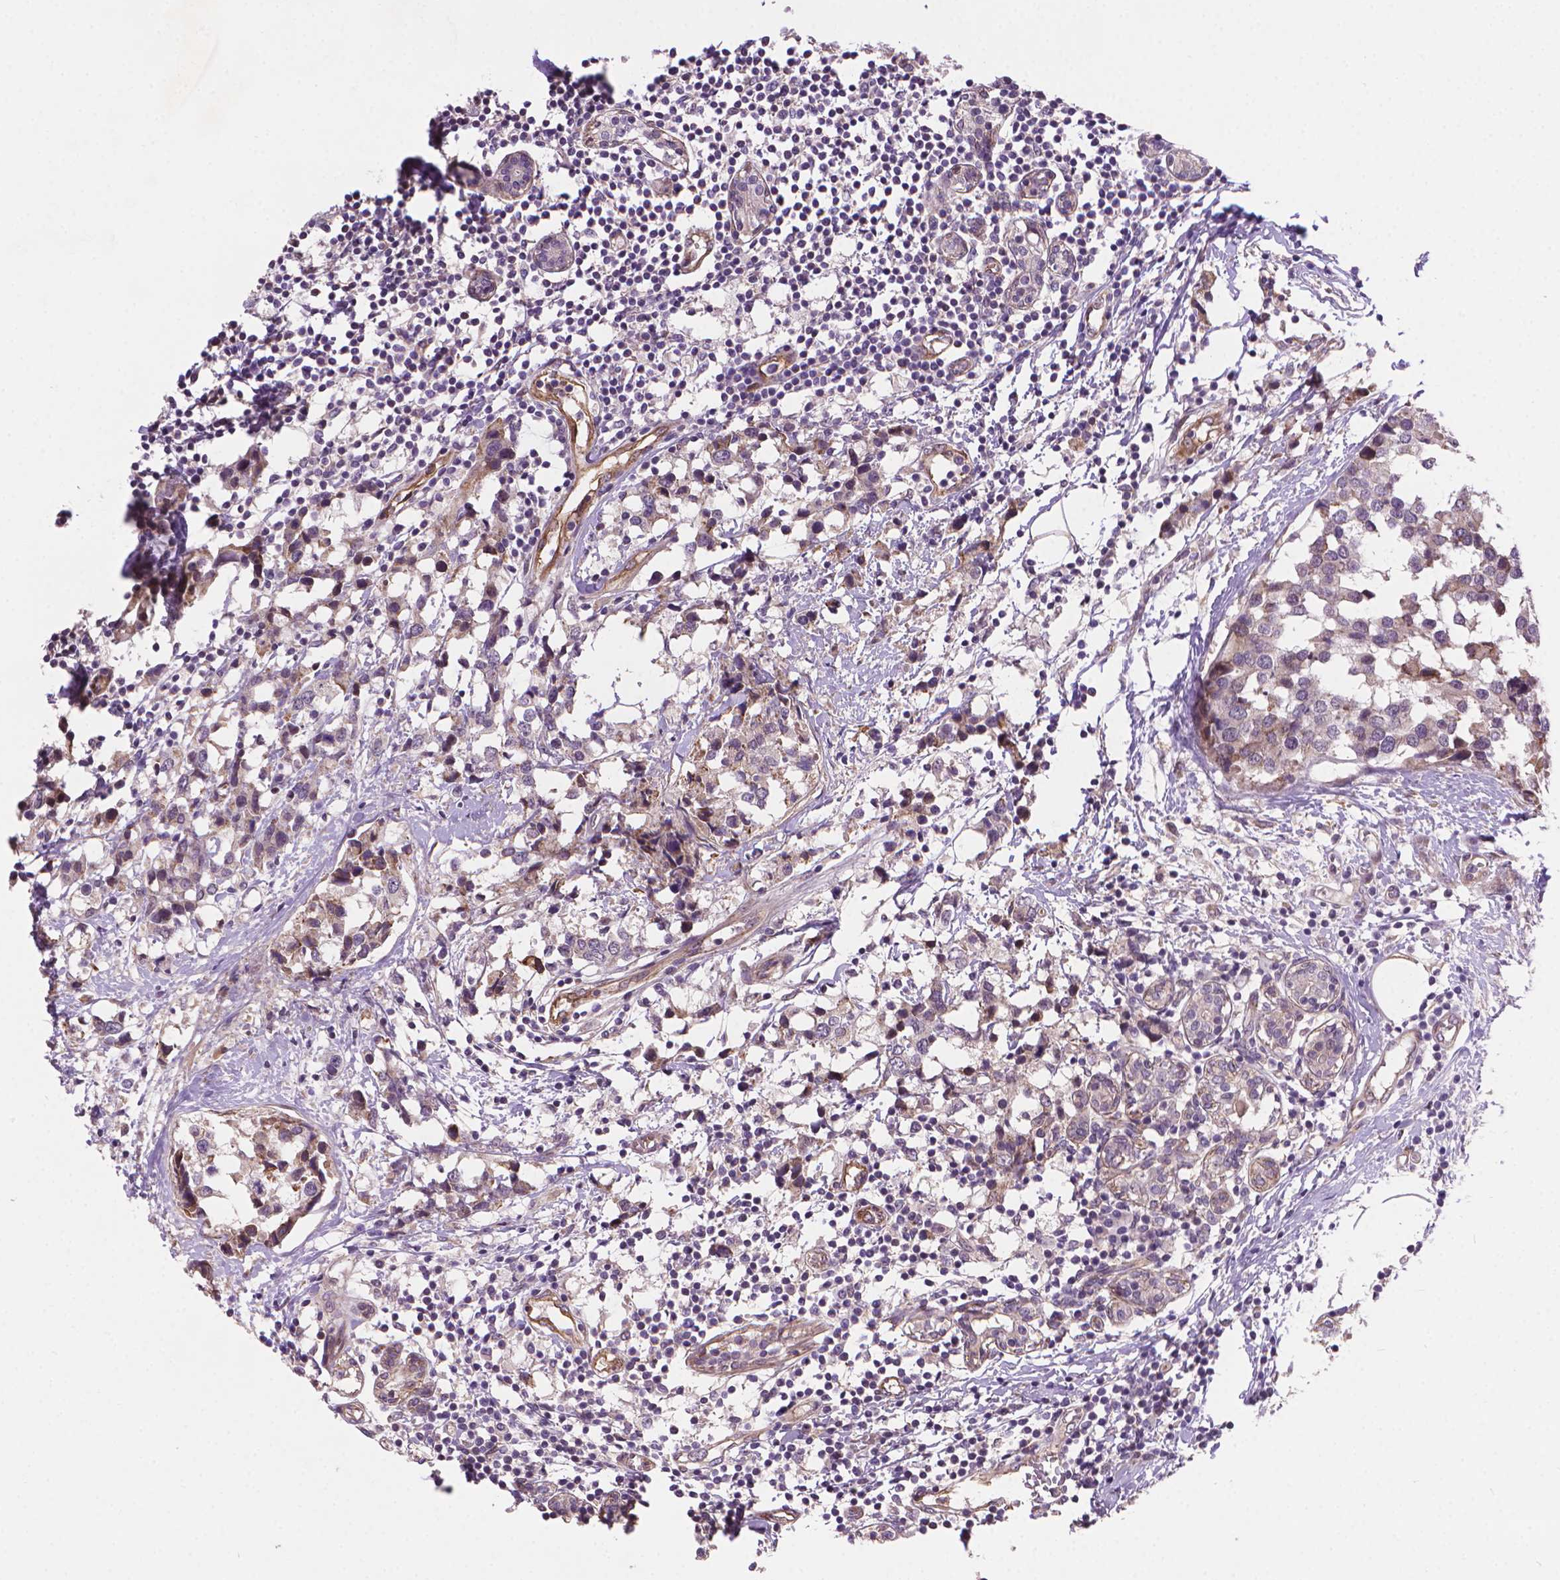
{"staining": {"intensity": "negative", "quantity": "none", "location": "none"}, "tissue": "breast cancer", "cell_type": "Tumor cells", "image_type": "cancer", "snomed": [{"axis": "morphology", "description": "Lobular carcinoma"}, {"axis": "topography", "description": "Breast"}], "caption": "There is no significant staining in tumor cells of breast cancer (lobular carcinoma).", "gene": "AMMECR1", "patient": {"sex": "female", "age": 59}}